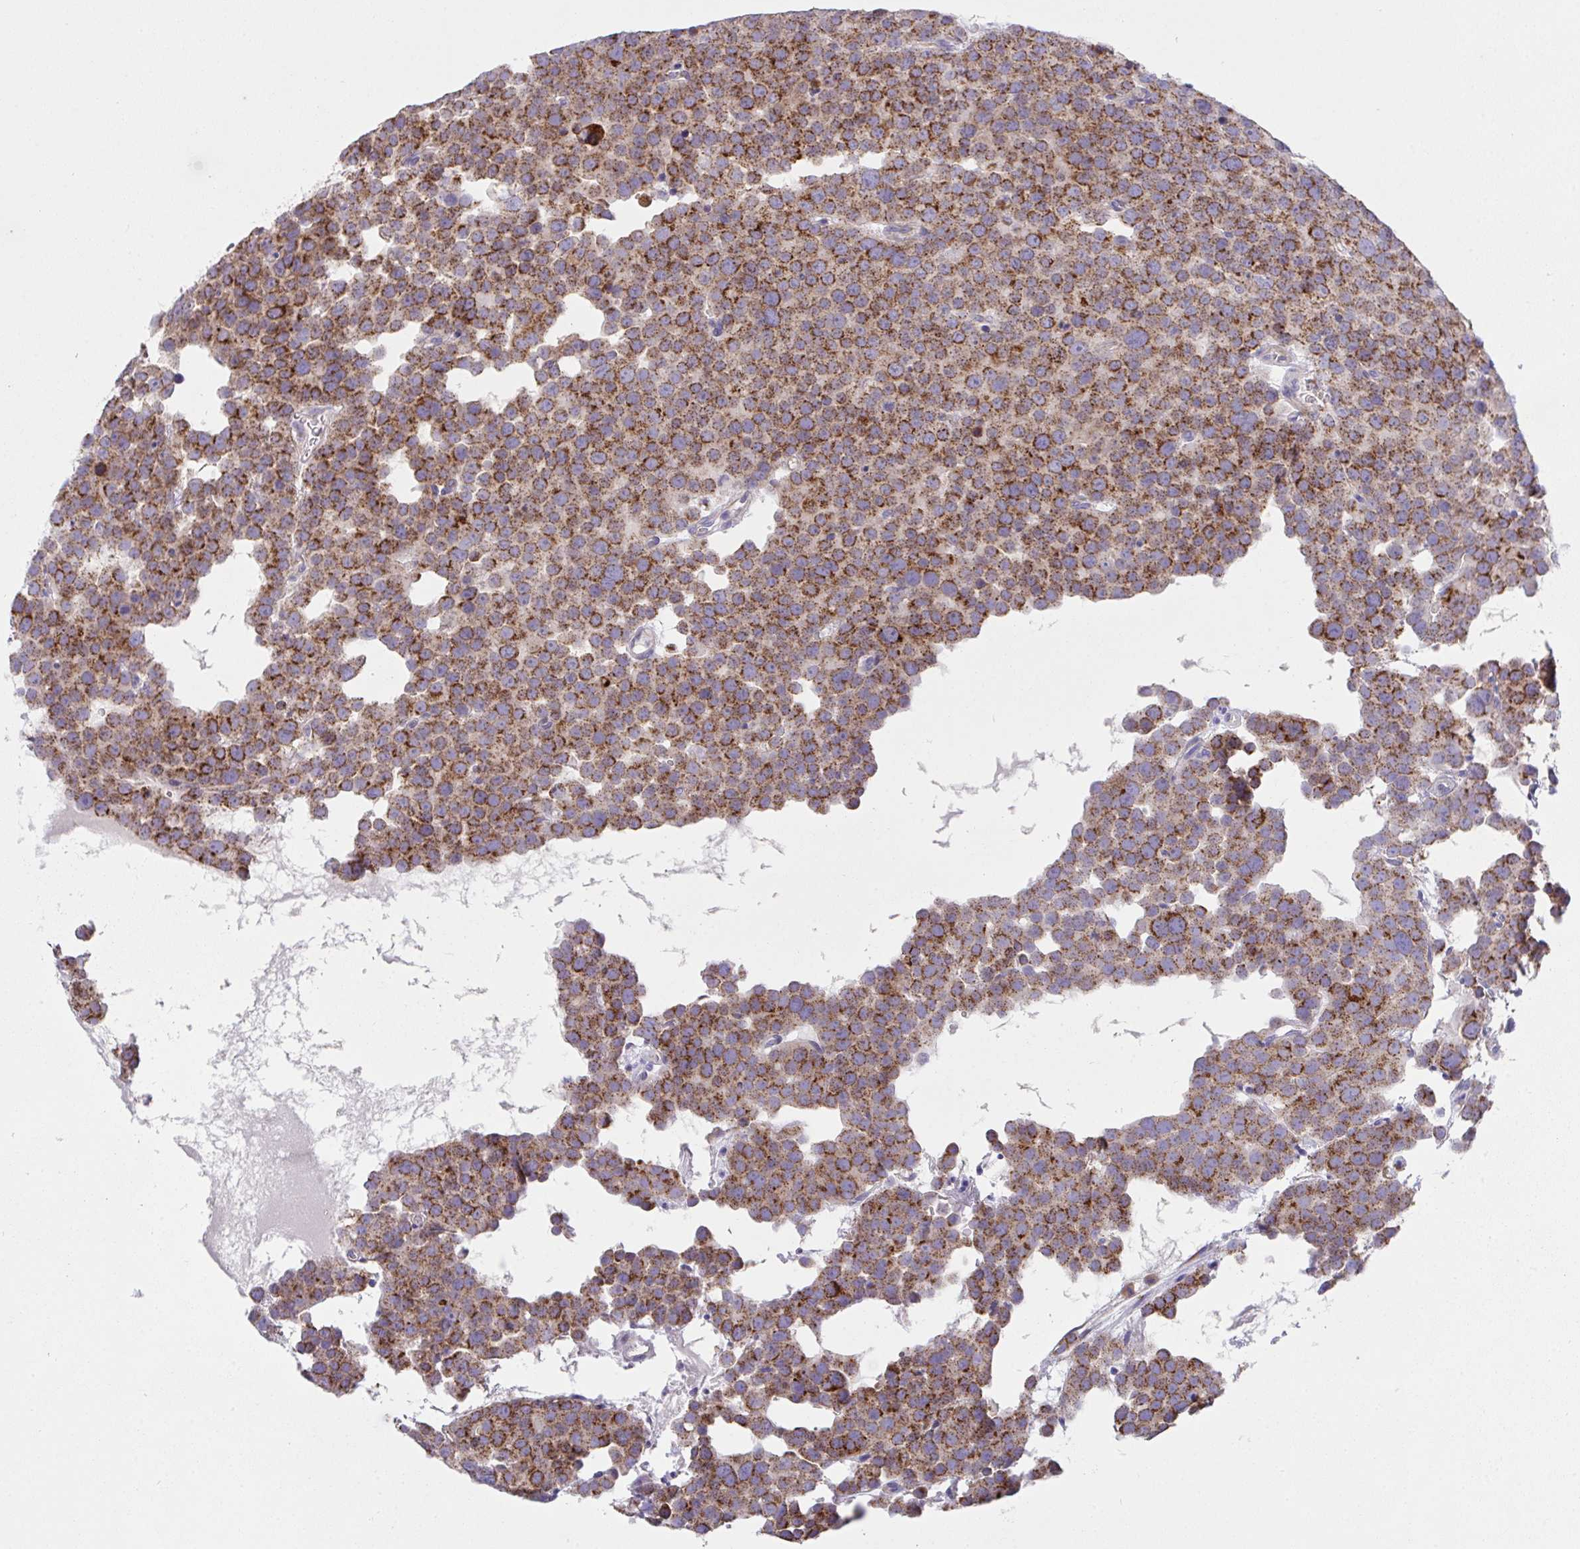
{"staining": {"intensity": "moderate", "quantity": ">75%", "location": "cytoplasmic/membranous"}, "tissue": "testis cancer", "cell_type": "Tumor cells", "image_type": "cancer", "snomed": [{"axis": "morphology", "description": "Seminoma, NOS"}, {"axis": "topography", "description": "Testis"}], "caption": "Testis cancer tissue exhibits moderate cytoplasmic/membranous expression in approximately >75% of tumor cells, visualized by immunohistochemistry.", "gene": "MIA3", "patient": {"sex": "male", "age": 71}}